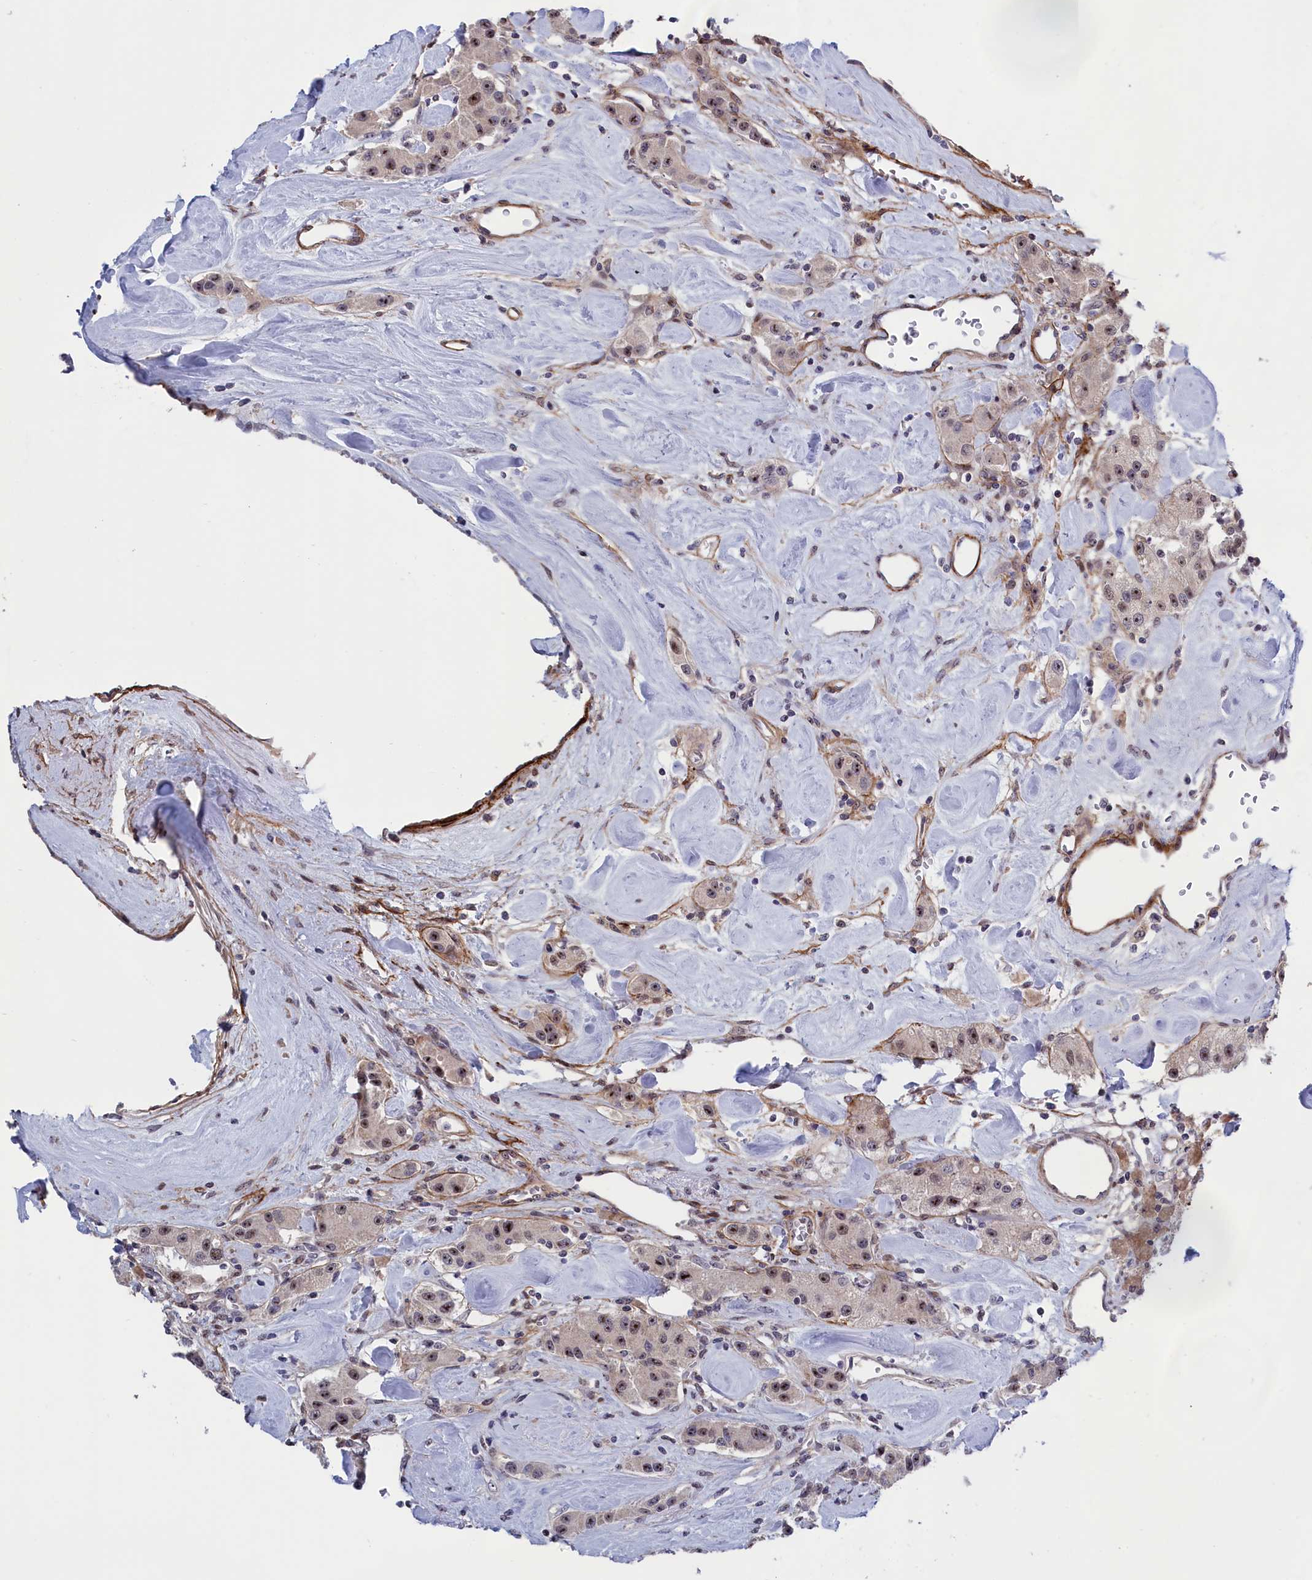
{"staining": {"intensity": "moderate", "quantity": "25%-75%", "location": "nuclear"}, "tissue": "carcinoid", "cell_type": "Tumor cells", "image_type": "cancer", "snomed": [{"axis": "morphology", "description": "Carcinoid, malignant, NOS"}, {"axis": "topography", "description": "Pancreas"}], "caption": "A high-resolution image shows IHC staining of carcinoid, which reveals moderate nuclear positivity in approximately 25%-75% of tumor cells.", "gene": "PPAN", "patient": {"sex": "male", "age": 41}}